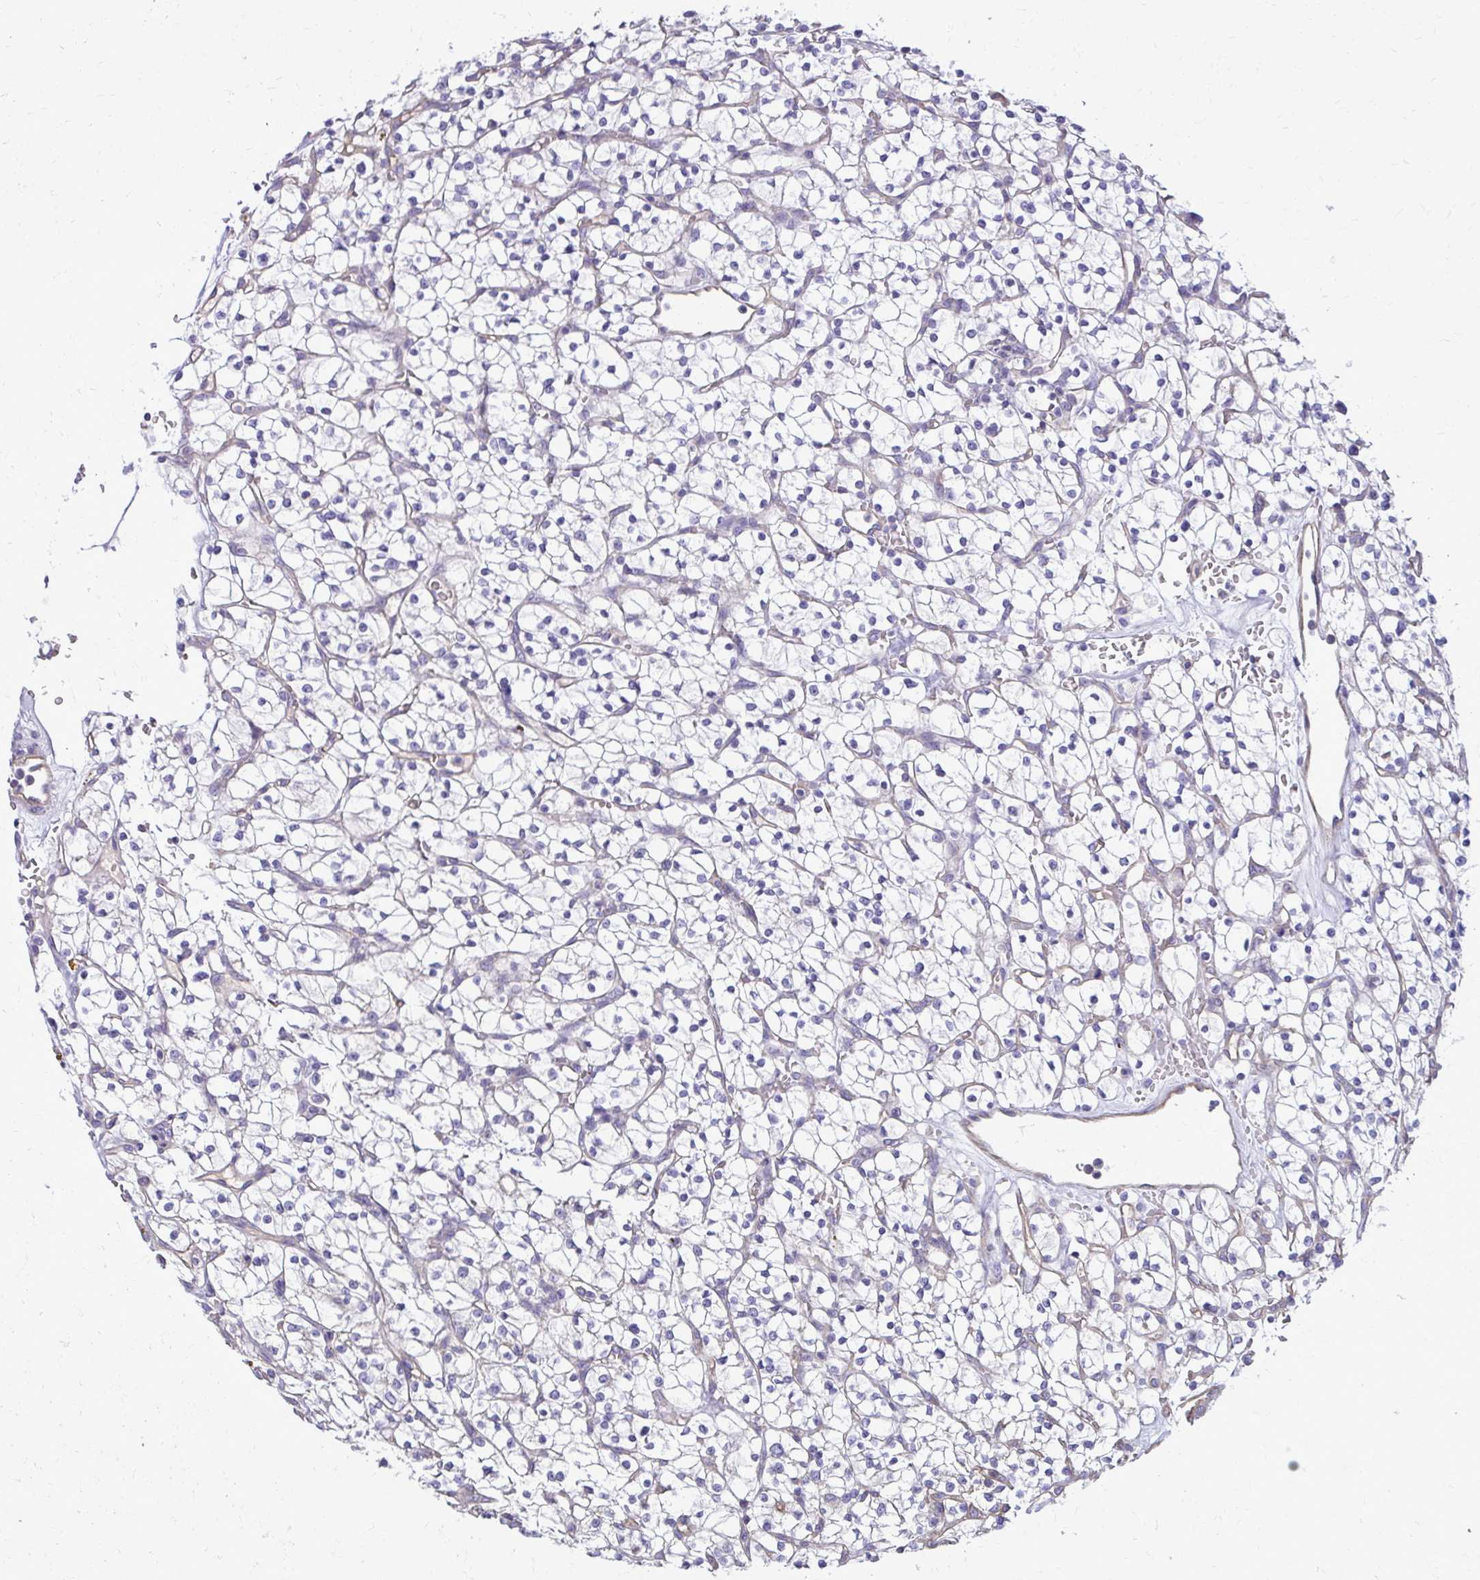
{"staining": {"intensity": "negative", "quantity": "none", "location": "none"}, "tissue": "renal cancer", "cell_type": "Tumor cells", "image_type": "cancer", "snomed": [{"axis": "morphology", "description": "Adenocarcinoma, NOS"}, {"axis": "topography", "description": "Kidney"}], "caption": "Human renal cancer (adenocarcinoma) stained for a protein using immunohistochemistry exhibits no positivity in tumor cells.", "gene": "RUNDC3B", "patient": {"sex": "female", "age": 64}}